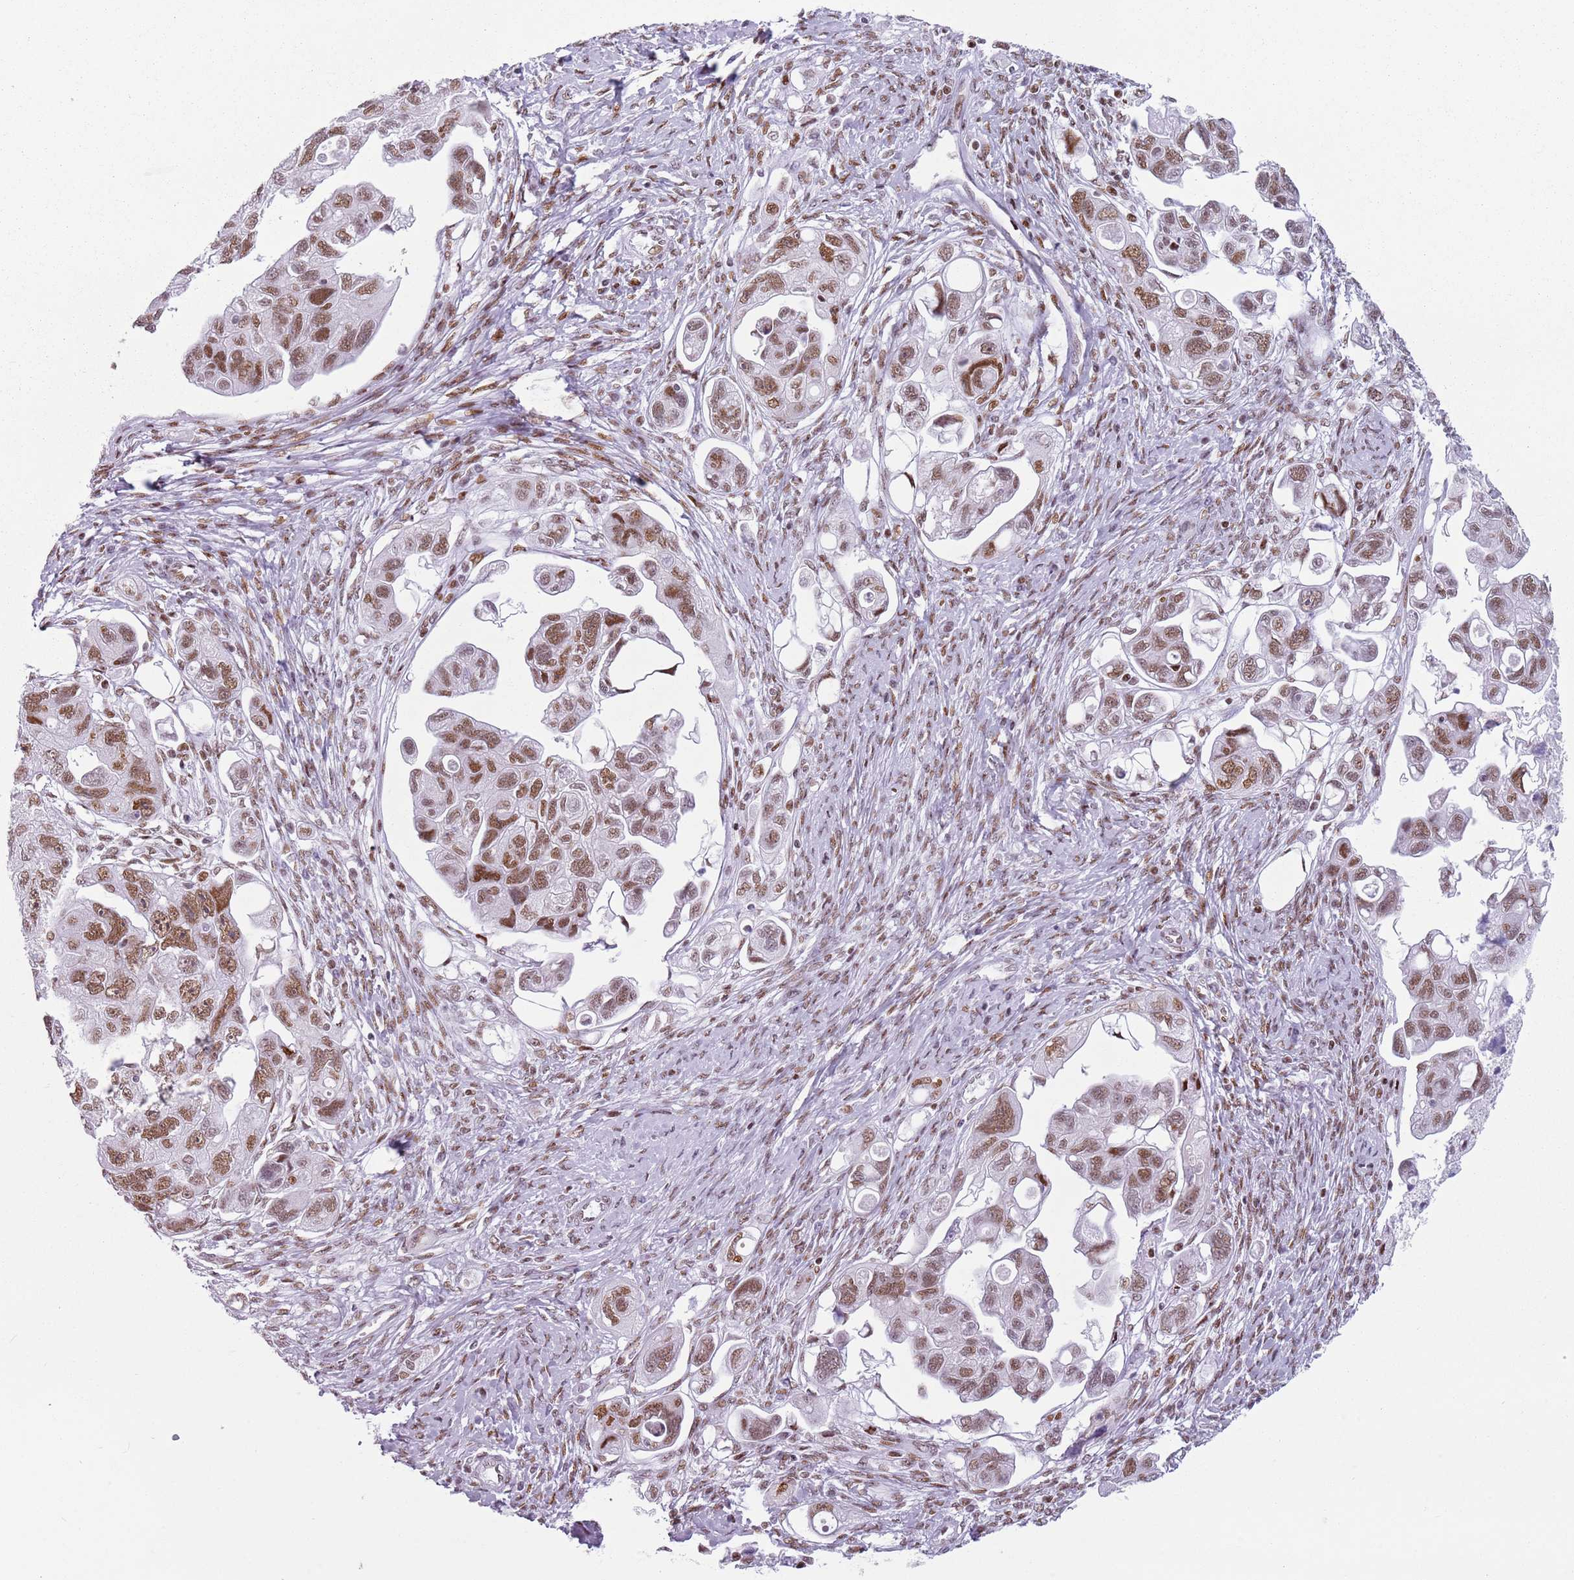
{"staining": {"intensity": "moderate", "quantity": ">75%", "location": "nuclear"}, "tissue": "ovarian cancer", "cell_type": "Tumor cells", "image_type": "cancer", "snomed": [{"axis": "morphology", "description": "Carcinoma, NOS"}, {"axis": "morphology", "description": "Cystadenocarcinoma, serous, NOS"}, {"axis": "topography", "description": "Ovary"}], "caption": "Protein expression analysis of ovarian cancer shows moderate nuclear expression in approximately >75% of tumor cells.", "gene": "FAM104B", "patient": {"sex": "female", "age": 69}}